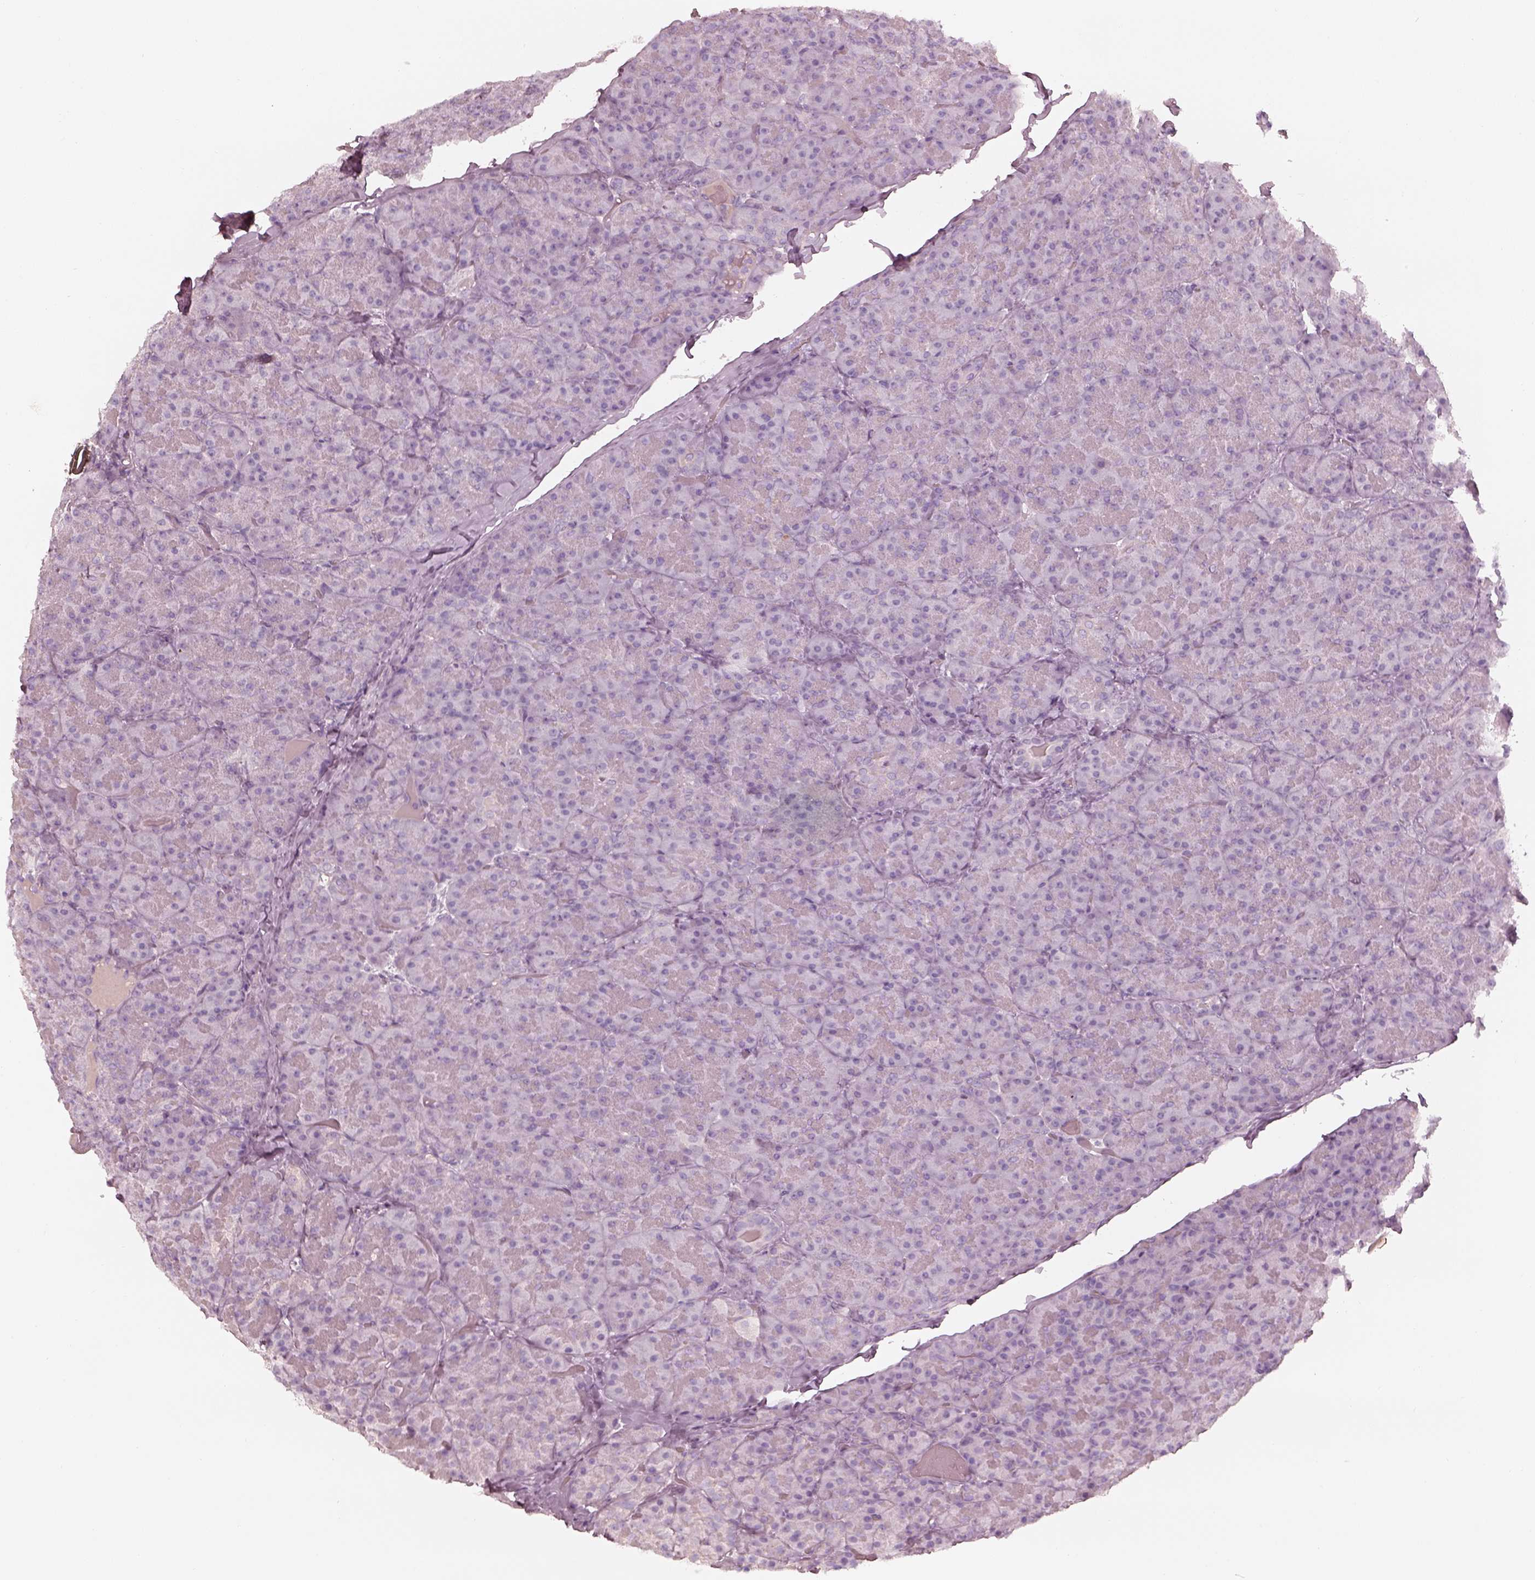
{"staining": {"intensity": "negative", "quantity": "none", "location": "none"}, "tissue": "pancreas", "cell_type": "Exocrine glandular cells", "image_type": "normal", "snomed": [{"axis": "morphology", "description": "Normal tissue, NOS"}, {"axis": "topography", "description": "Pancreas"}], "caption": "Exocrine glandular cells show no significant expression in normal pancreas. (Stains: DAB (3,3'-diaminobenzidine) immunohistochemistry with hematoxylin counter stain, Microscopy: brightfield microscopy at high magnification).", "gene": "SPATA6L", "patient": {"sex": "male", "age": 57}}